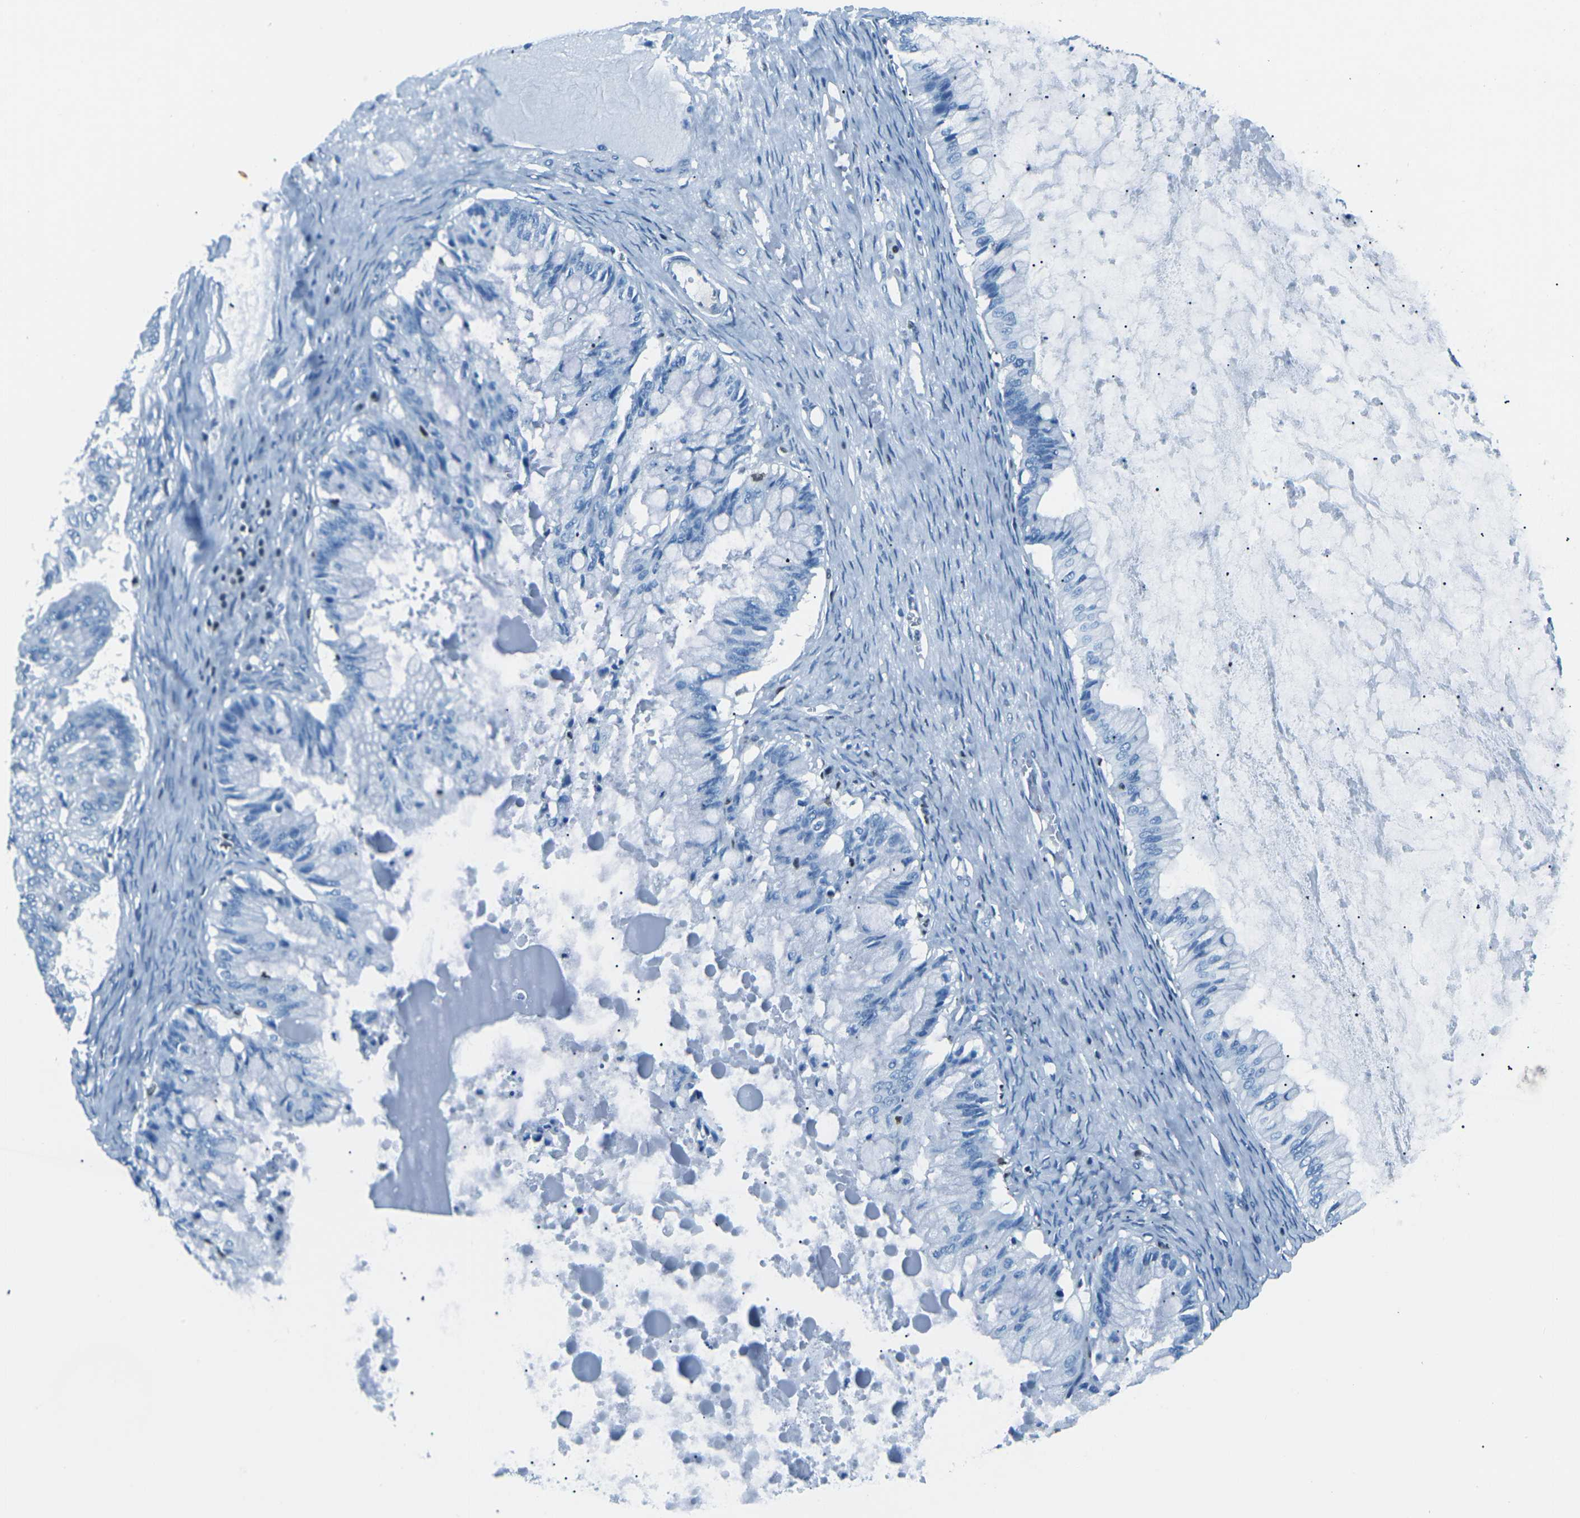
{"staining": {"intensity": "negative", "quantity": "none", "location": "none"}, "tissue": "ovarian cancer", "cell_type": "Tumor cells", "image_type": "cancer", "snomed": [{"axis": "morphology", "description": "Cystadenocarcinoma, mucinous, NOS"}, {"axis": "topography", "description": "Ovary"}], "caption": "A photomicrograph of human ovarian cancer is negative for staining in tumor cells.", "gene": "CELF2", "patient": {"sex": "female", "age": 57}}